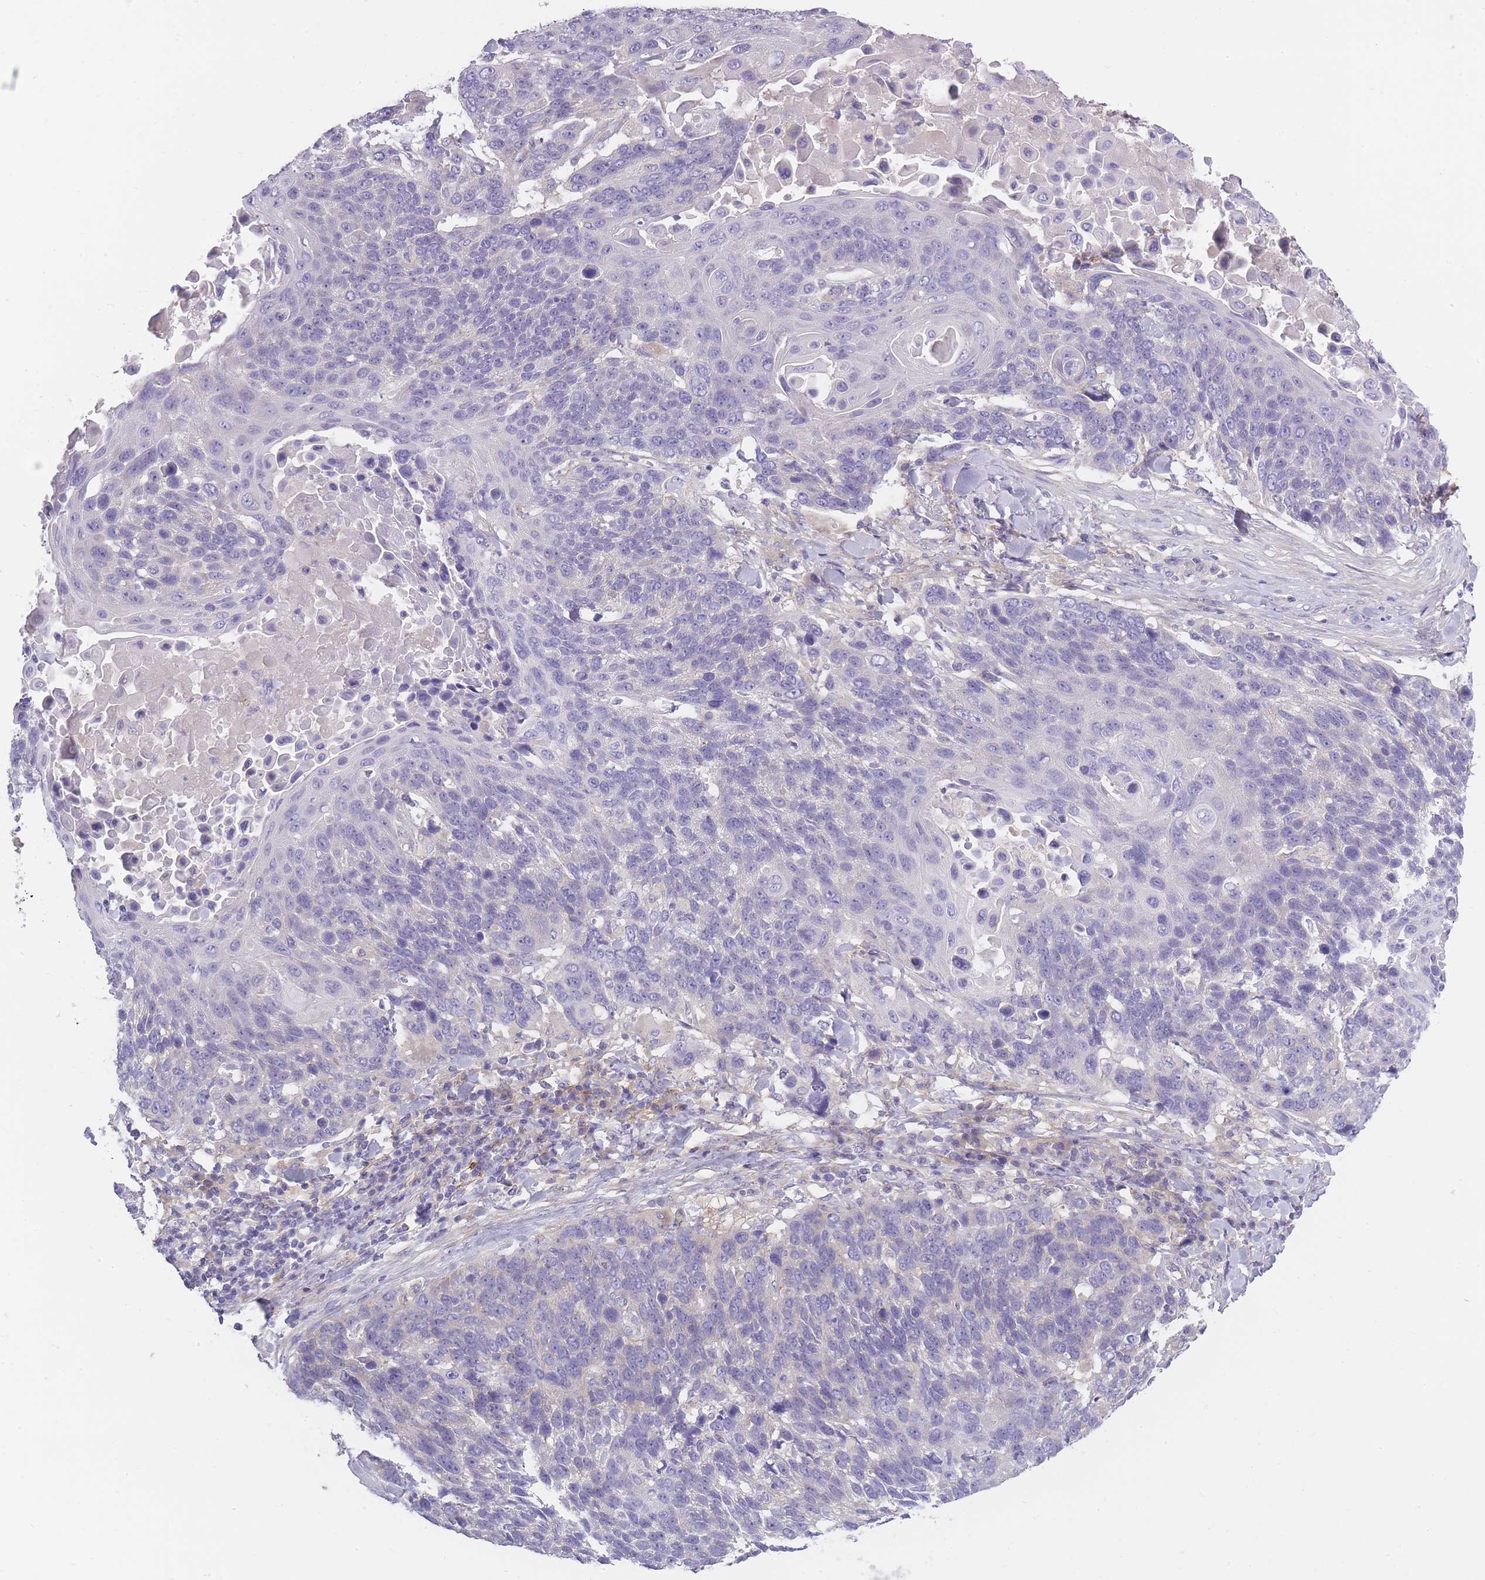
{"staining": {"intensity": "negative", "quantity": "none", "location": "none"}, "tissue": "lung cancer", "cell_type": "Tumor cells", "image_type": "cancer", "snomed": [{"axis": "morphology", "description": "Squamous cell carcinoma, NOS"}, {"axis": "topography", "description": "Lung"}], "caption": "High power microscopy micrograph of an immunohistochemistry (IHC) micrograph of lung cancer (squamous cell carcinoma), revealing no significant expression in tumor cells.", "gene": "AP3M2", "patient": {"sex": "male", "age": 66}}